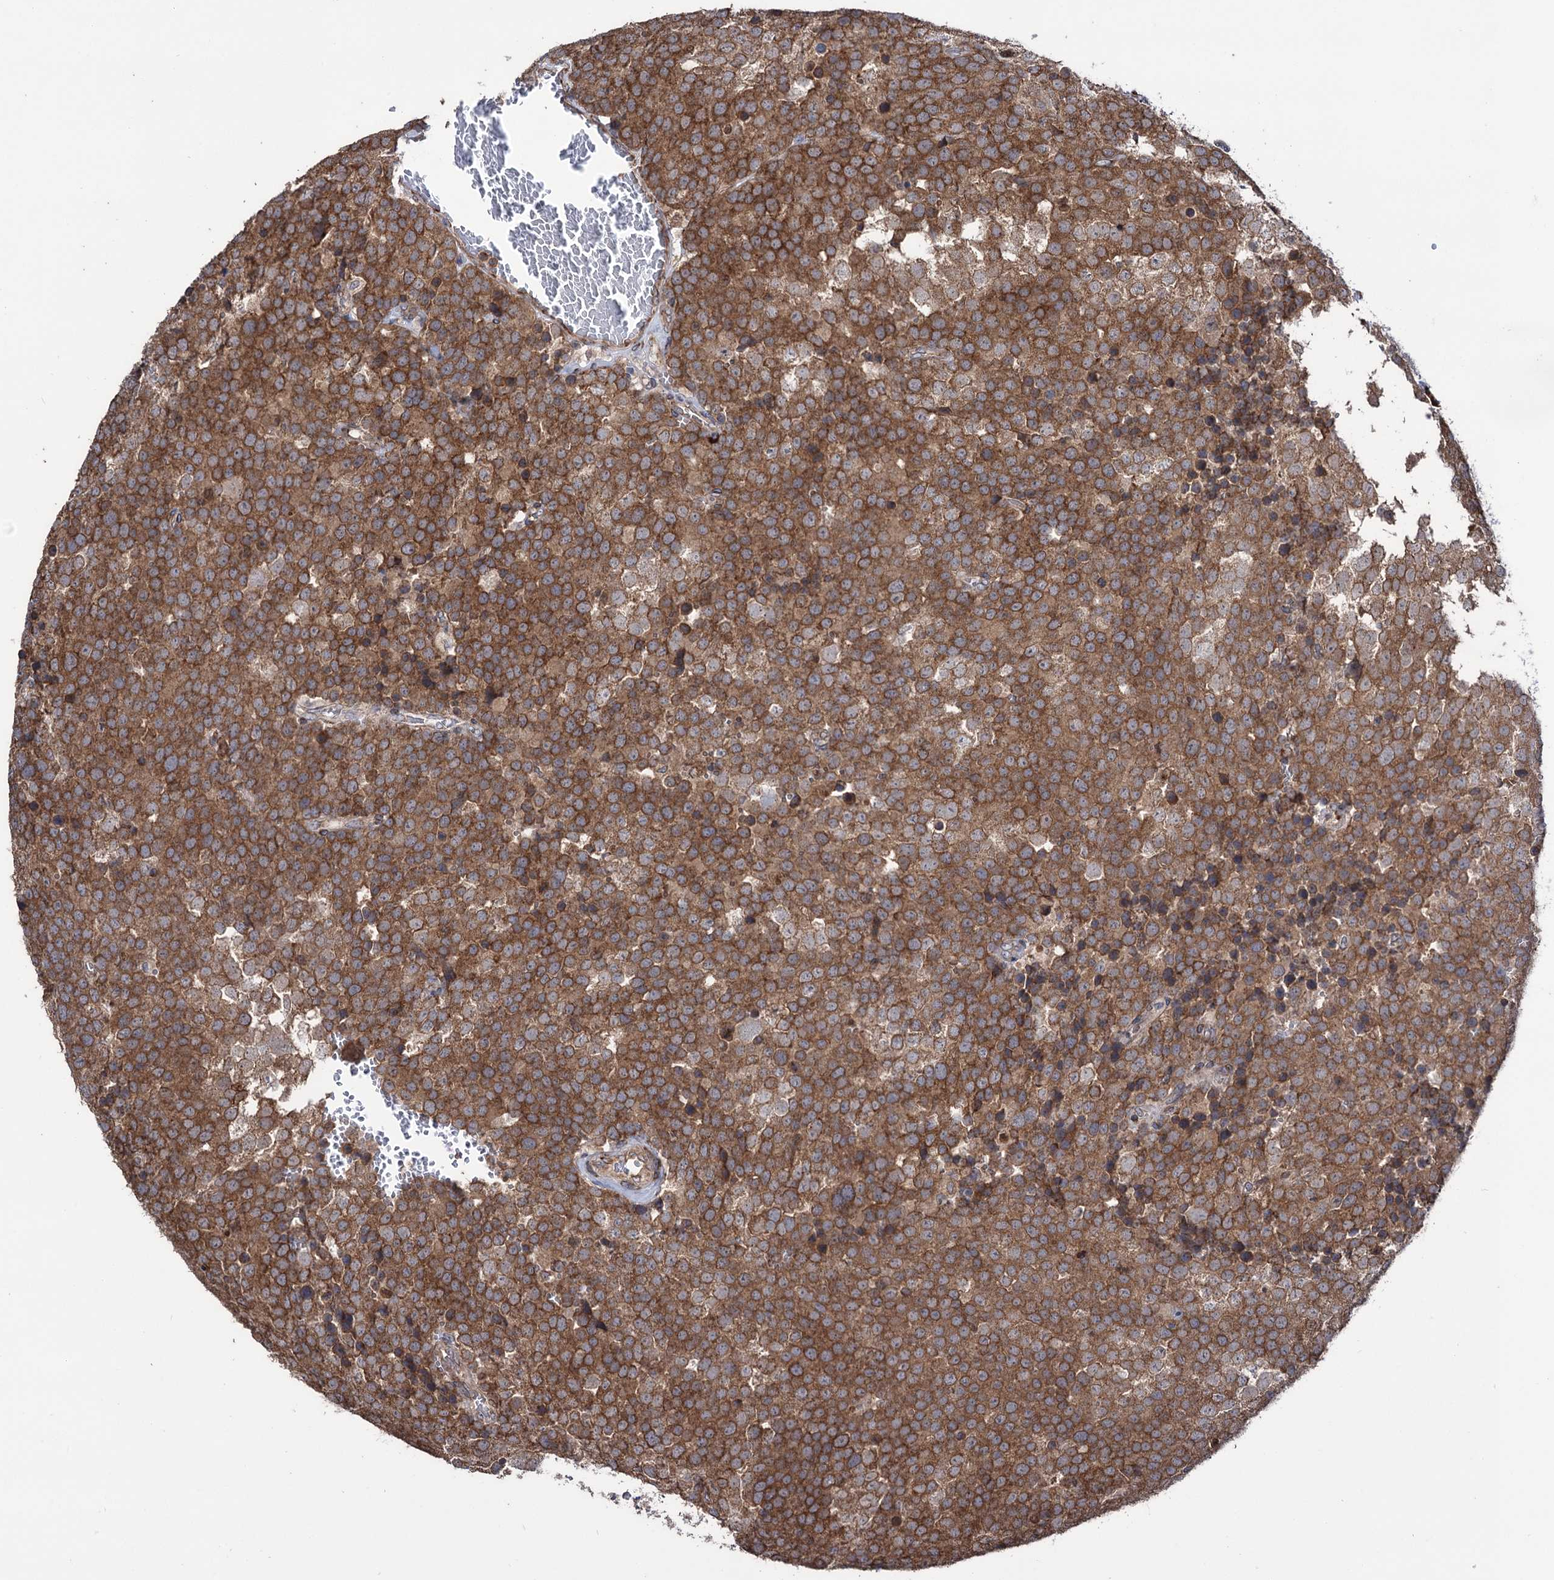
{"staining": {"intensity": "moderate", "quantity": ">75%", "location": "cytoplasmic/membranous"}, "tissue": "testis cancer", "cell_type": "Tumor cells", "image_type": "cancer", "snomed": [{"axis": "morphology", "description": "Seminoma, NOS"}, {"axis": "topography", "description": "Testis"}], "caption": "Tumor cells reveal moderate cytoplasmic/membranous positivity in approximately >75% of cells in seminoma (testis).", "gene": "CDAN1", "patient": {"sex": "male", "age": 71}}